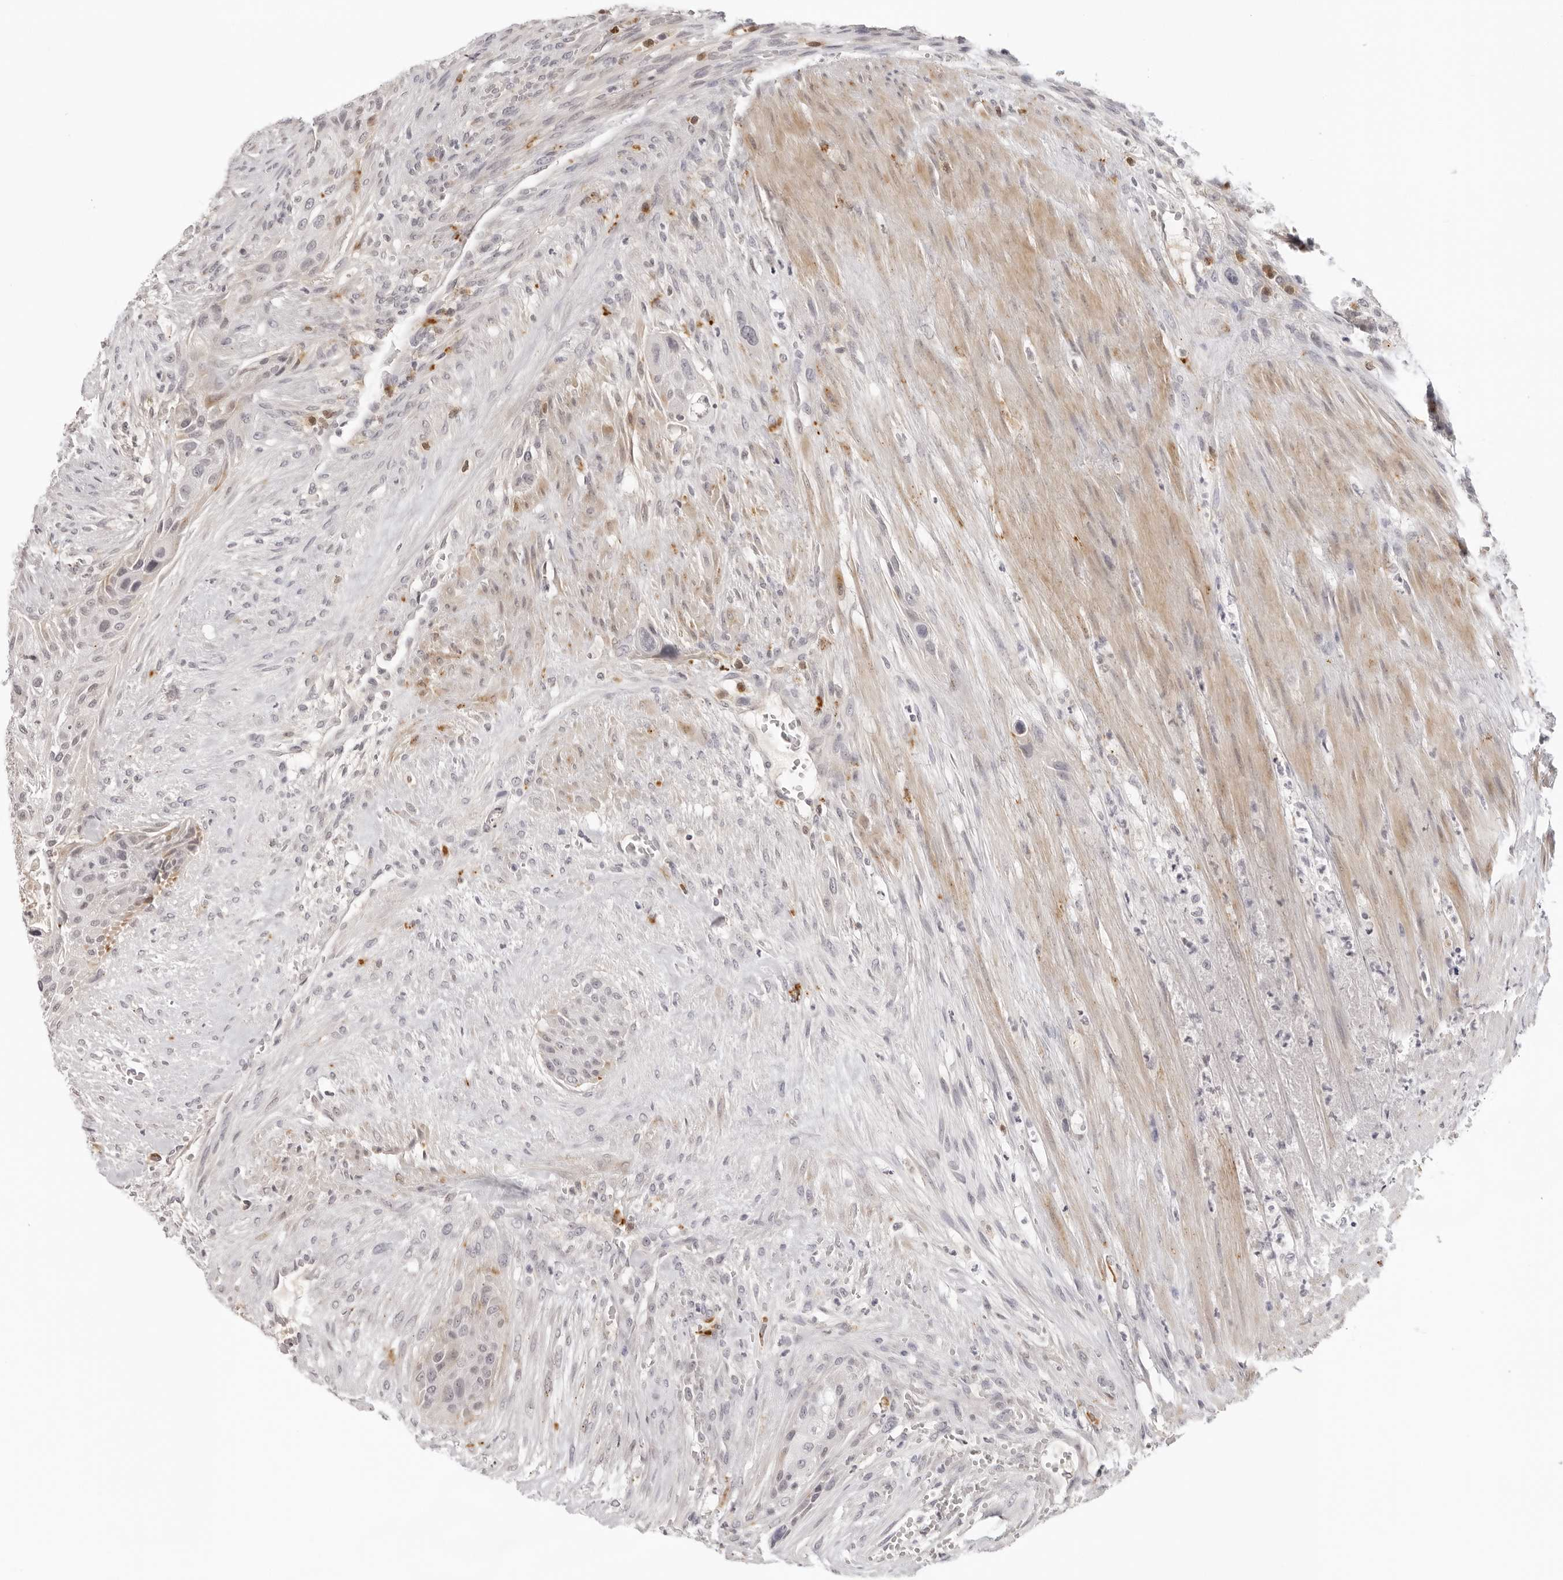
{"staining": {"intensity": "negative", "quantity": "none", "location": "none"}, "tissue": "urothelial cancer", "cell_type": "Tumor cells", "image_type": "cancer", "snomed": [{"axis": "morphology", "description": "Urothelial carcinoma, High grade"}, {"axis": "topography", "description": "Urinary bladder"}], "caption": "High magnification brightfield microscopy of urothelial cancer stained with DAB (3,3'-diaminobenzidine) (brown) and counterstained with hematoxylin (blue): tumor cells show no significant expression.", "gene": "STRADB", "patient": {"sex": "male", "age": 35}}